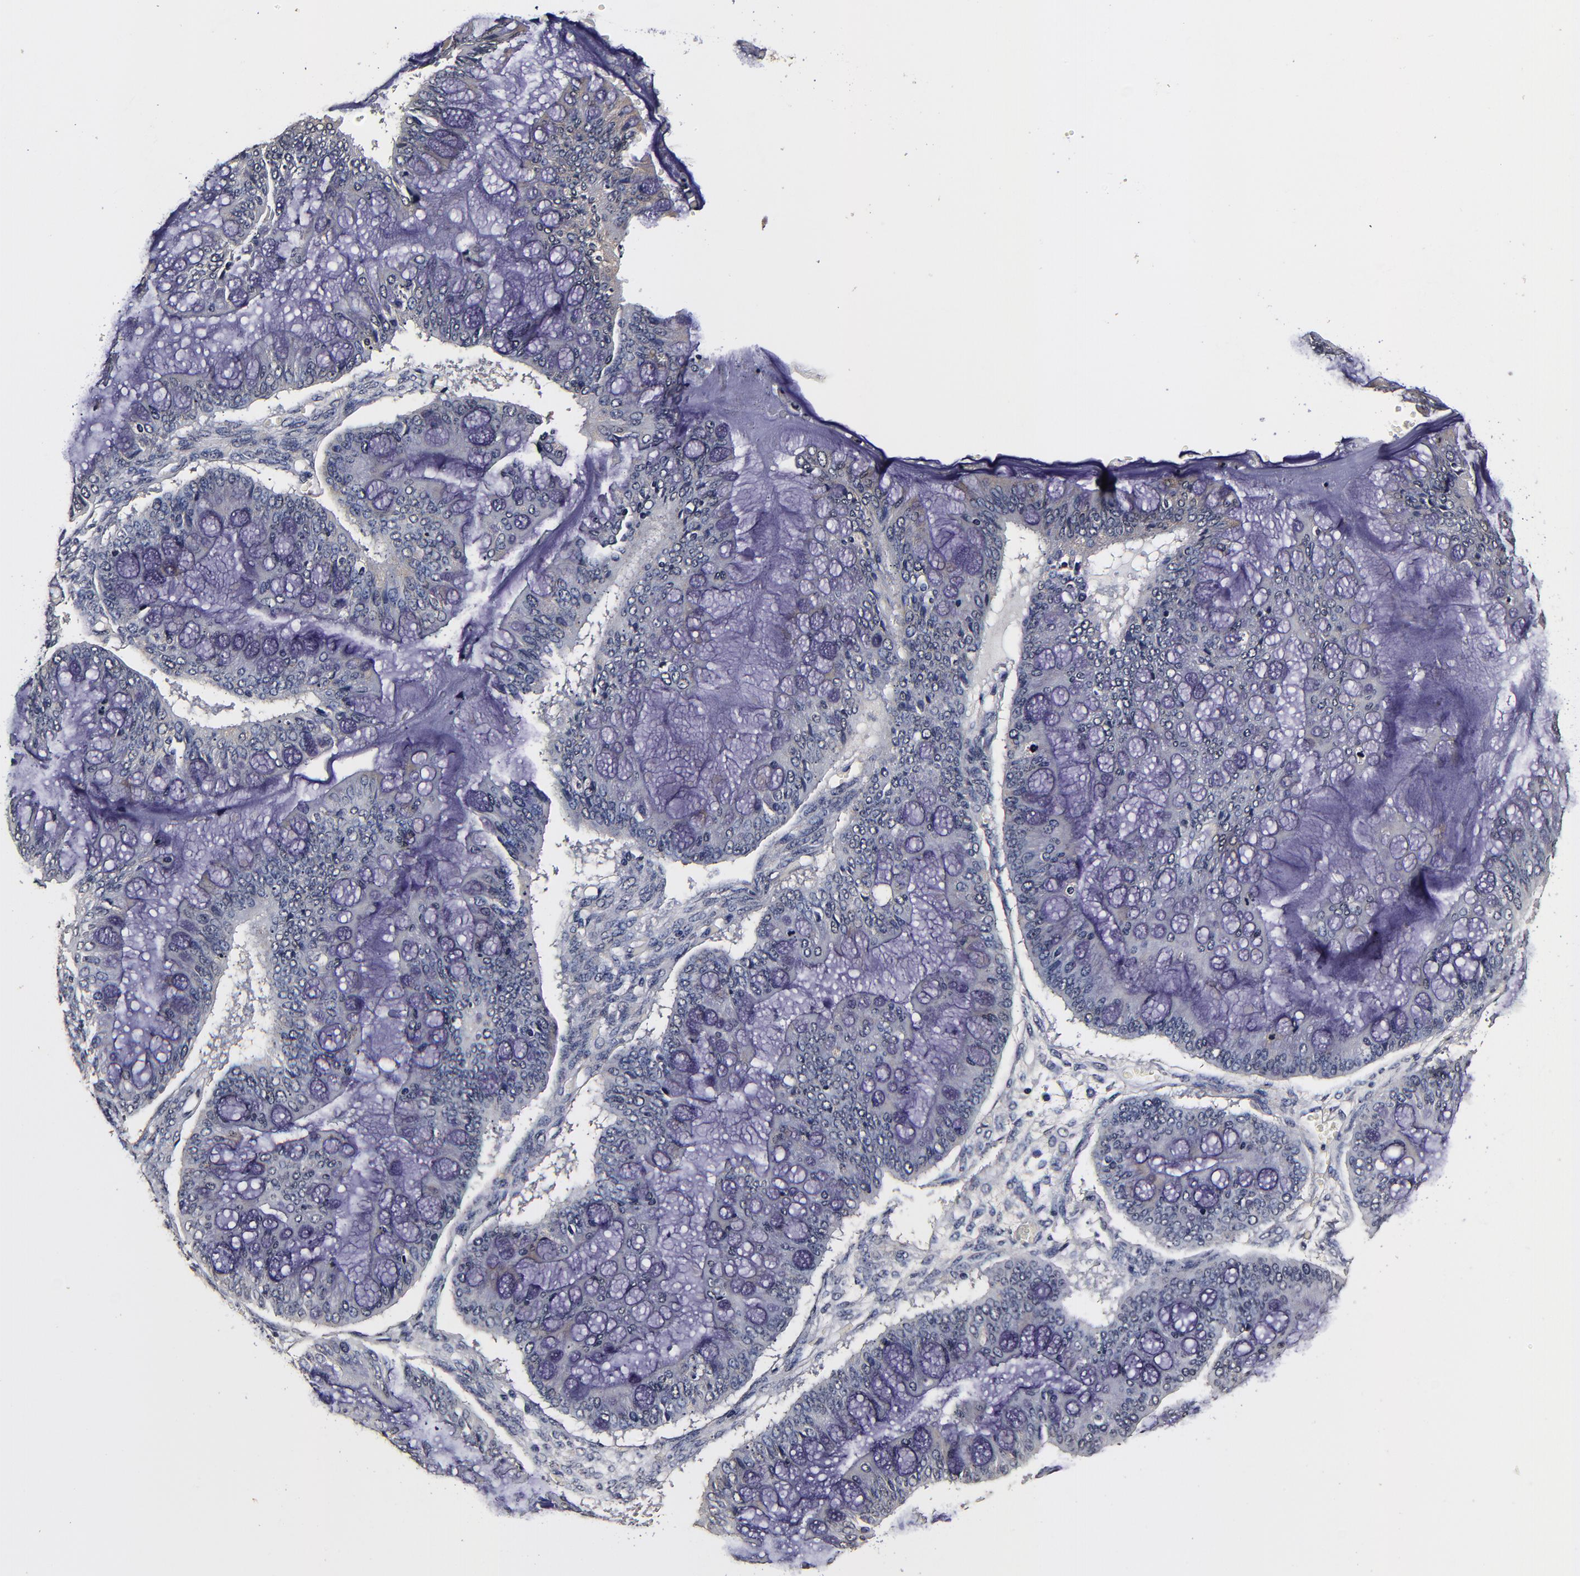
{"staining": {"intensity": "negative", "quantity": "none", "location": "none"}, "tissue": "ovarian cancer", "cell_type": "Tumor cells", "image_type": "cancer", "snomed": [{"axis": "morphology", "description": "Cystadenocarcinoma, mucinous, NOS"}, {"axis": "topography", "description": "Ovary"}], "caption": "A high-resolution photomicrograph shows IHC staining of ovarian cancer, which reveals no significant staining in tumor cells. (DAB immunohistochemistry visualized using brightfield microscopy, high magnification).", "gene": "MMP15", "patient": {"sex": "female", "age": 73}}